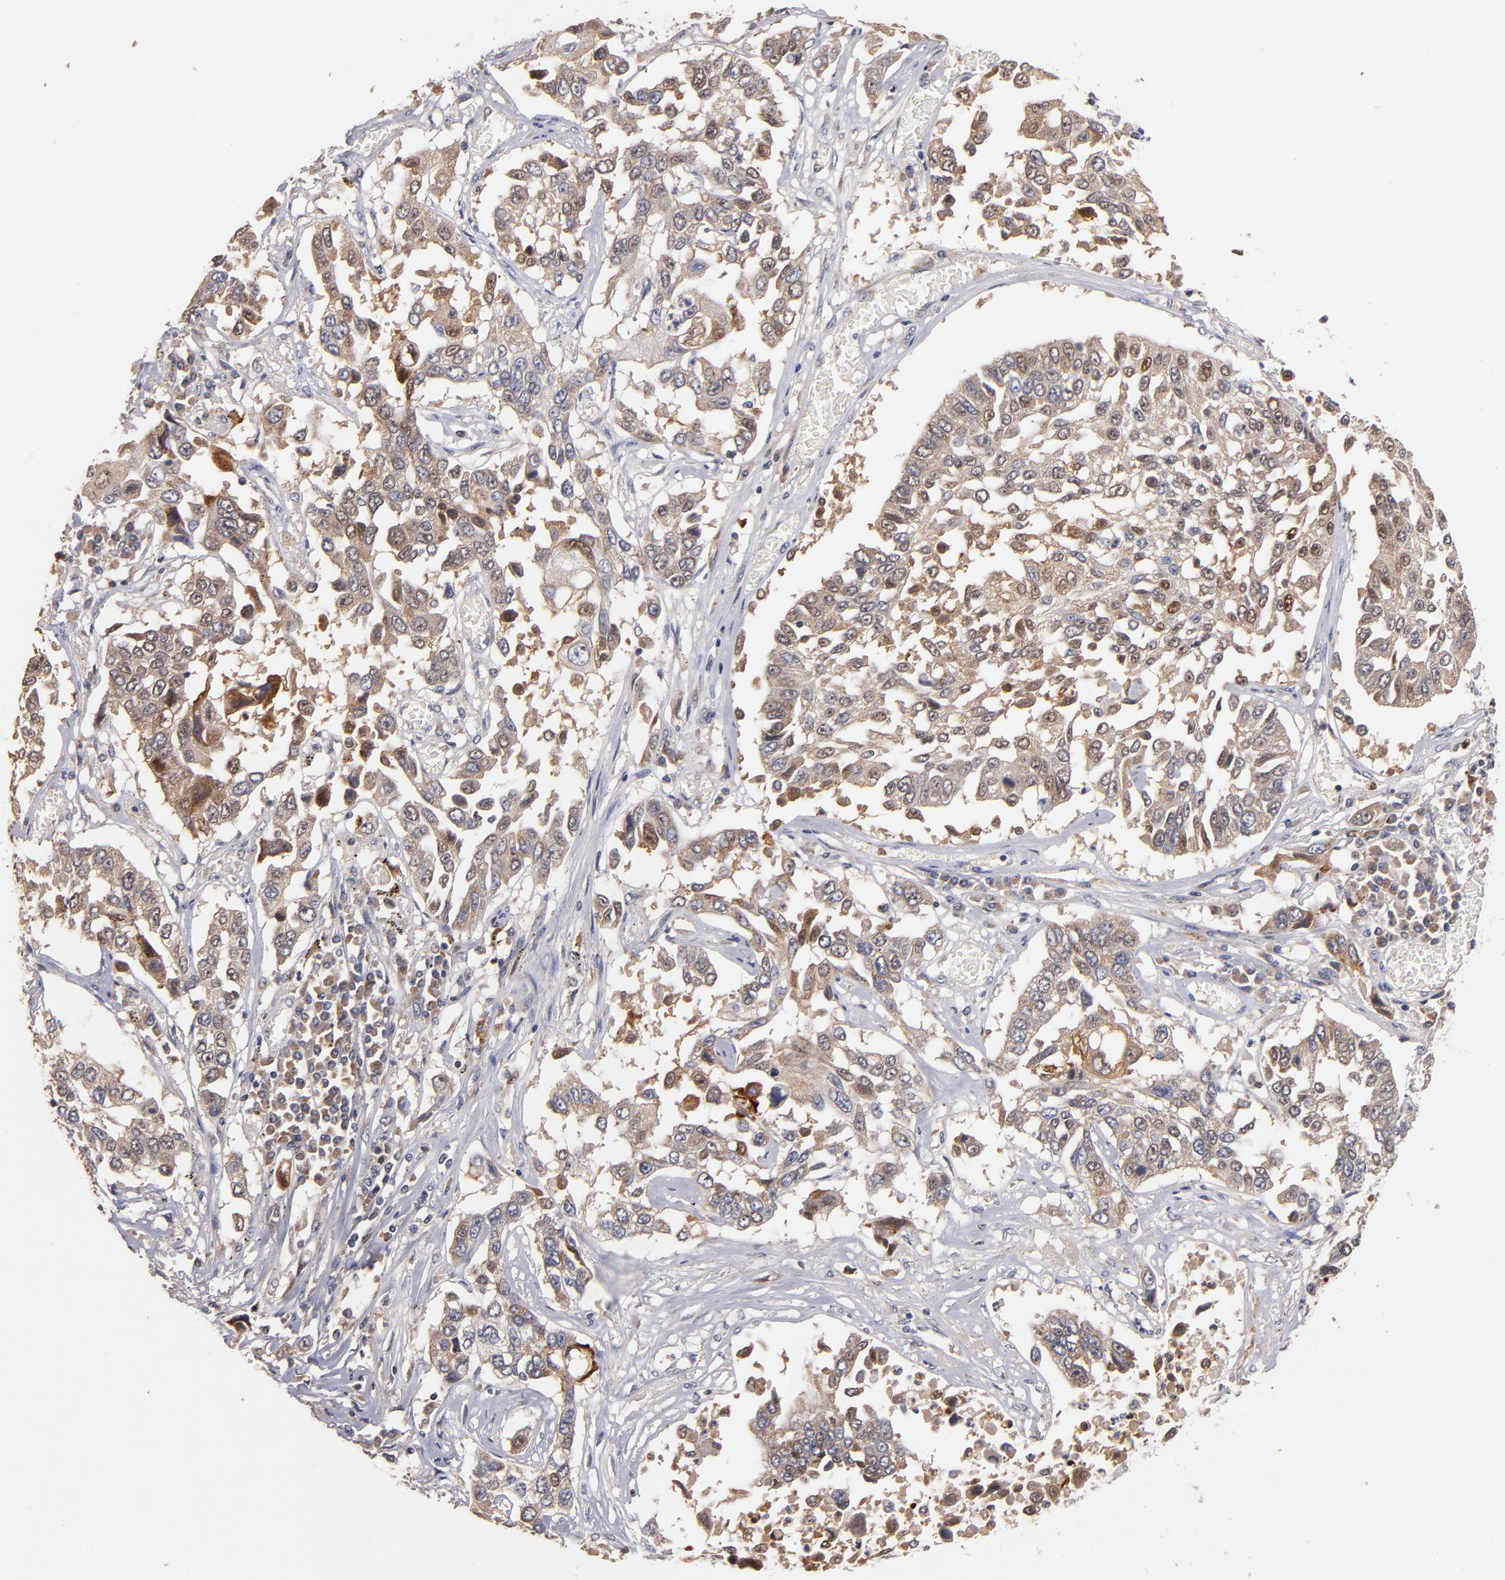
{"staining": {"intensity": "weak", "quantity": ">75%", "location": "cytoplasmic/membranous"}, "tissue": "lung cancer", "cell_type": "Tumor cells", "image_type": "cancer", "snomed": [{"axis": "morphology", "description": "Squamous cell carcinoma, NOS"}, {"axis": "topography", "description": "Lung"}], "caption": "Lung squamous cell carcinoma tissue shows weak cytoplasmic/membranous staining in approximately >75% of tumor cells, visualized by immunohistochemistry.", "gene": "DIABLO", "patient": {"sex": "male", "age": 71}}